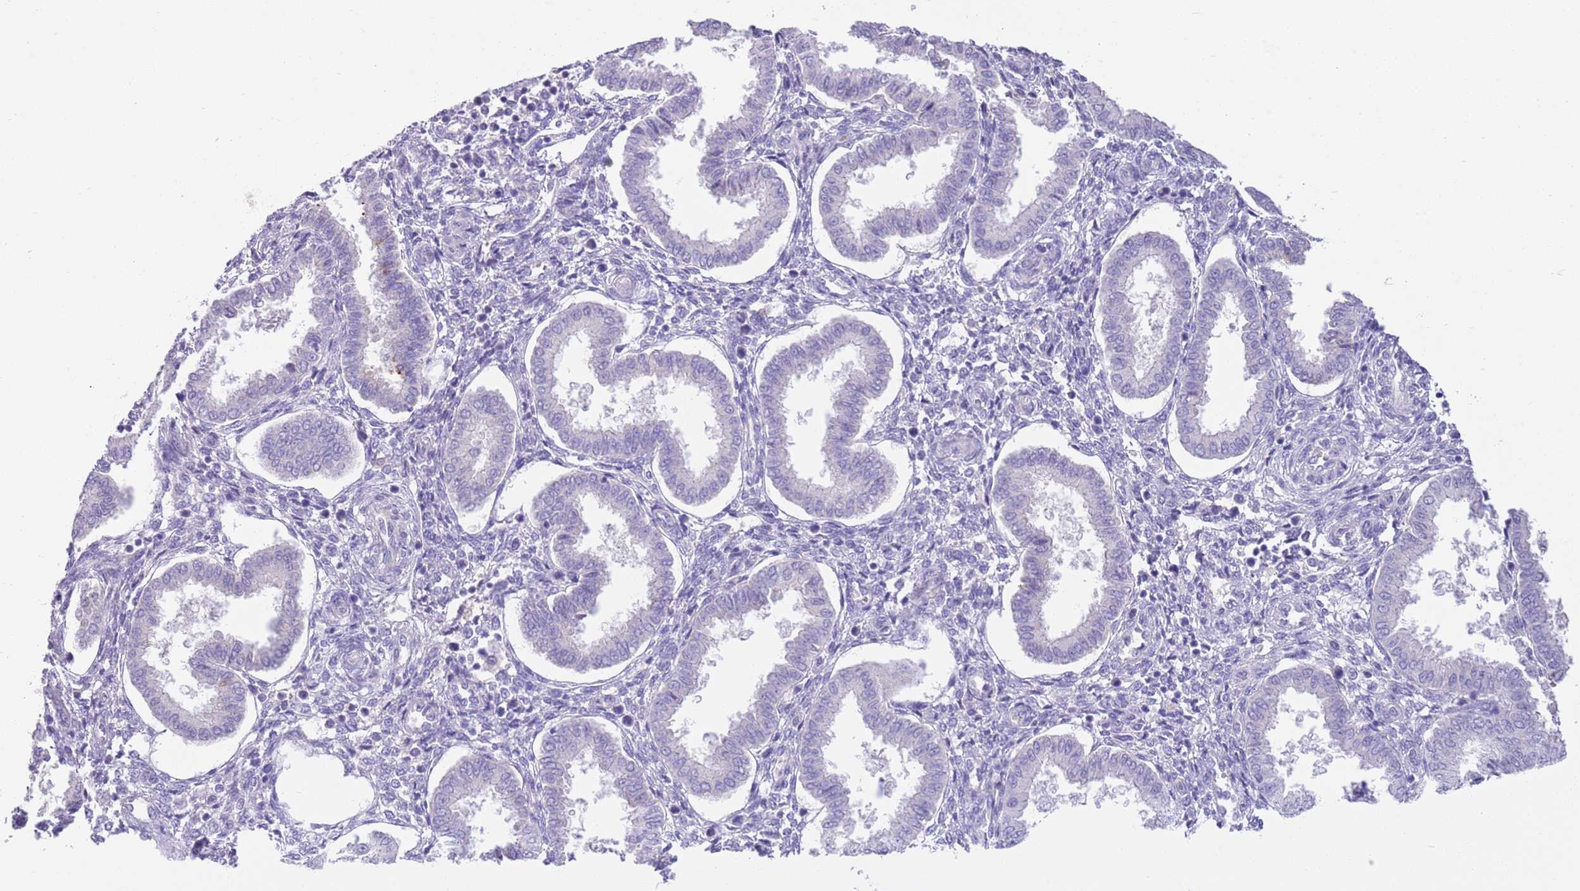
{"staining": {"intensity": "negative", "quantity": "none", "location": "none"}, "tissue": "endometrium", "cell_type": "Cells in endometrial stroma", "image_type": "normal", "snomed": [{"axis": "morphology", "description": "Normal tissue, NOS"}, {"axis": "topography", "description": "Endometrium"}], "caption": "Benign endometrium was stained to show a protein in brown. There is no significant expression in cells in endometrial stroma. (Brightfield microscopy of DAB (3,3'-diaminobenzidine) IHC at high magnification).", "gene": "SFTPA1", "patient": {"sex": "female", "age": 24}}